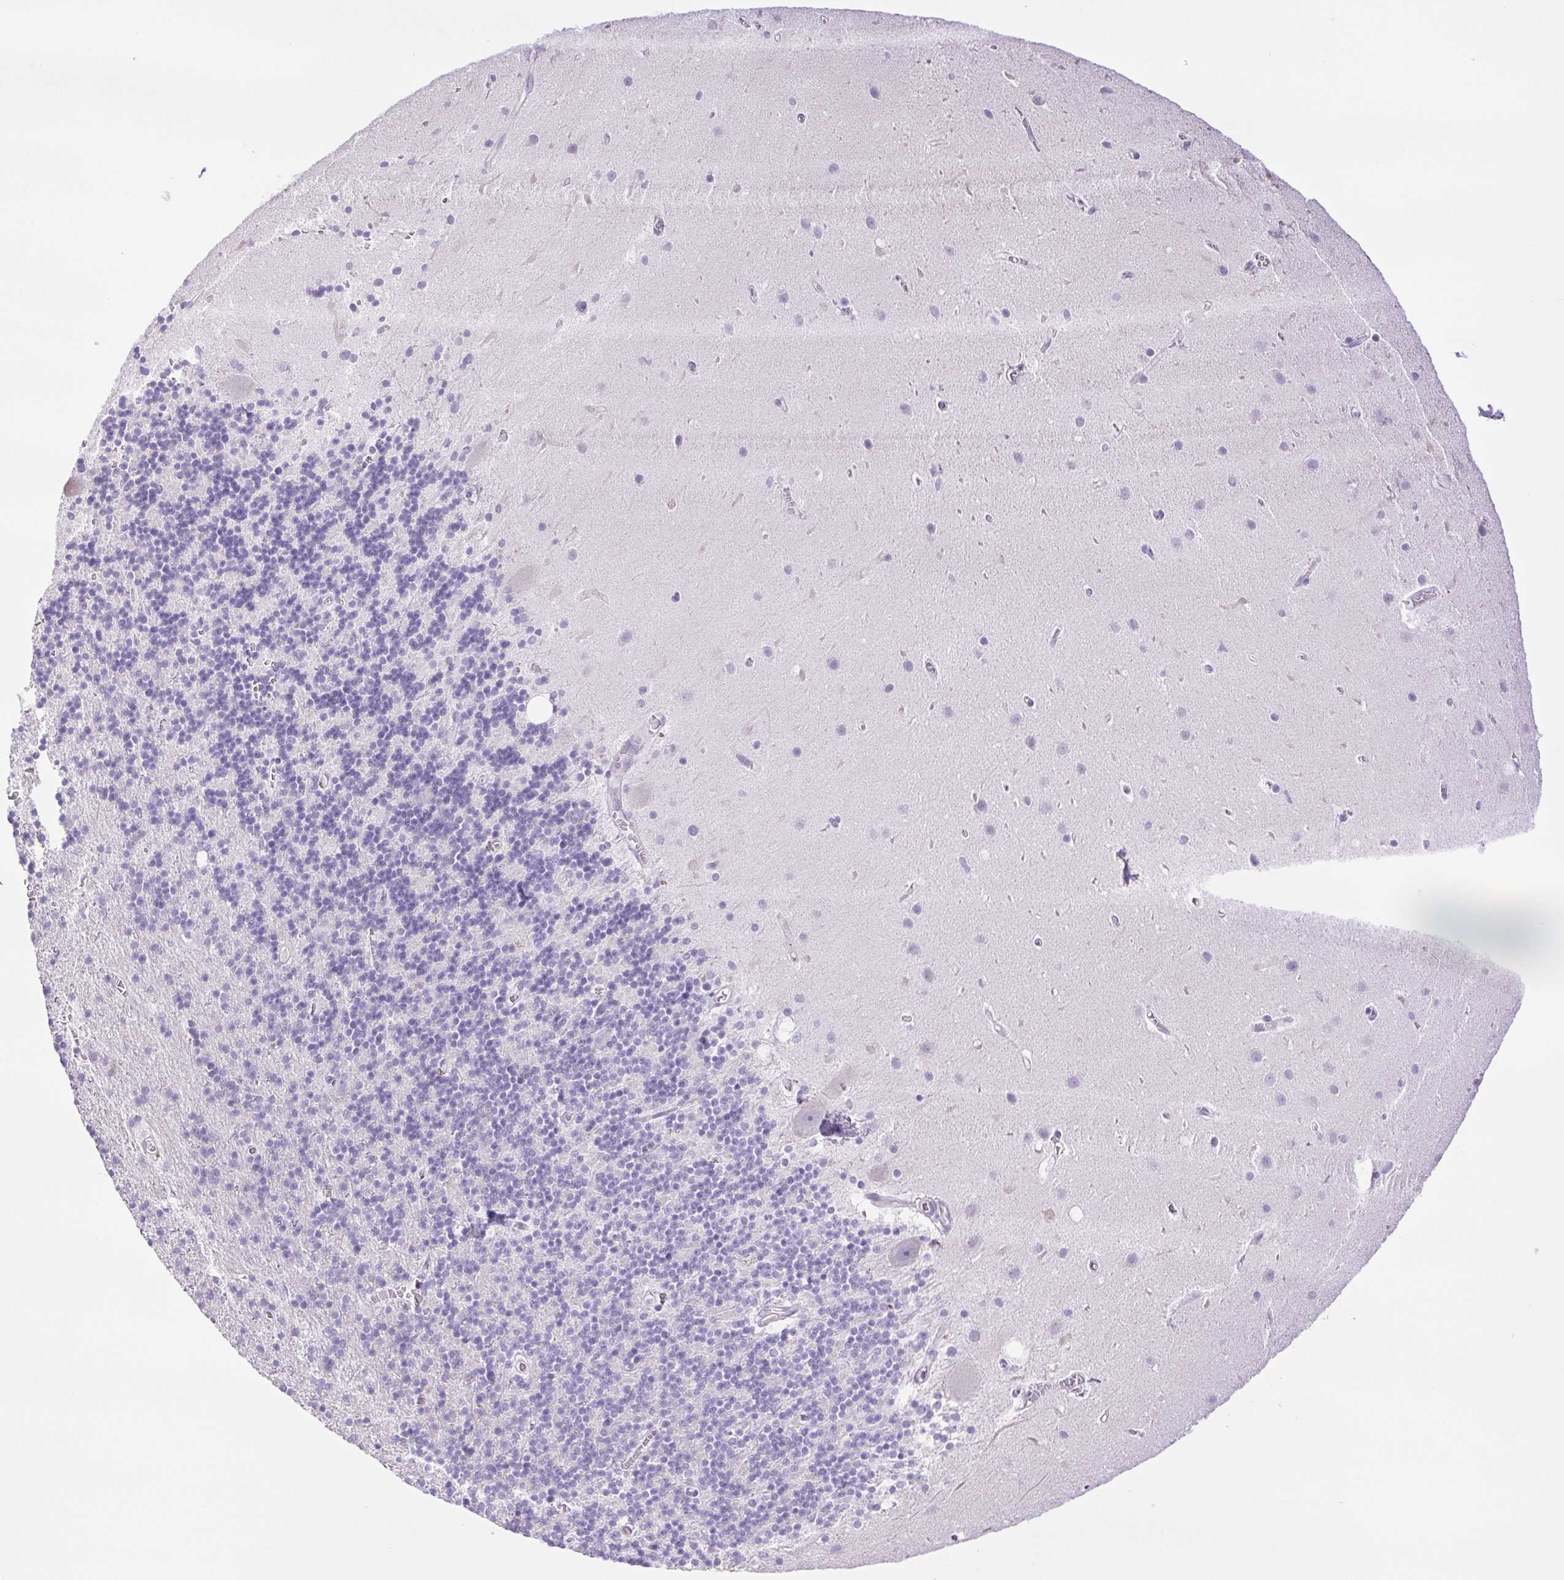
{"staining": {"intensity": "negative", "quantity": "none", "location": "none"}, "tissue": "cerebellum", "cell_type": "Cells in granular layer", "image_type": "normal", "snomed": [{"axis": "morphology", "description": "Normal tissue, NOS"}, {"axis": "topography", "description": "Cerebellum"}], "caption": "Immunohistochemistry photomicrograph of unremarkable human cerebellum stained for a protein (brown), which exhibits no staining in cells in granular layer.", "gene": "CDSN", "patient": {"sex": "male", "age": 70}}